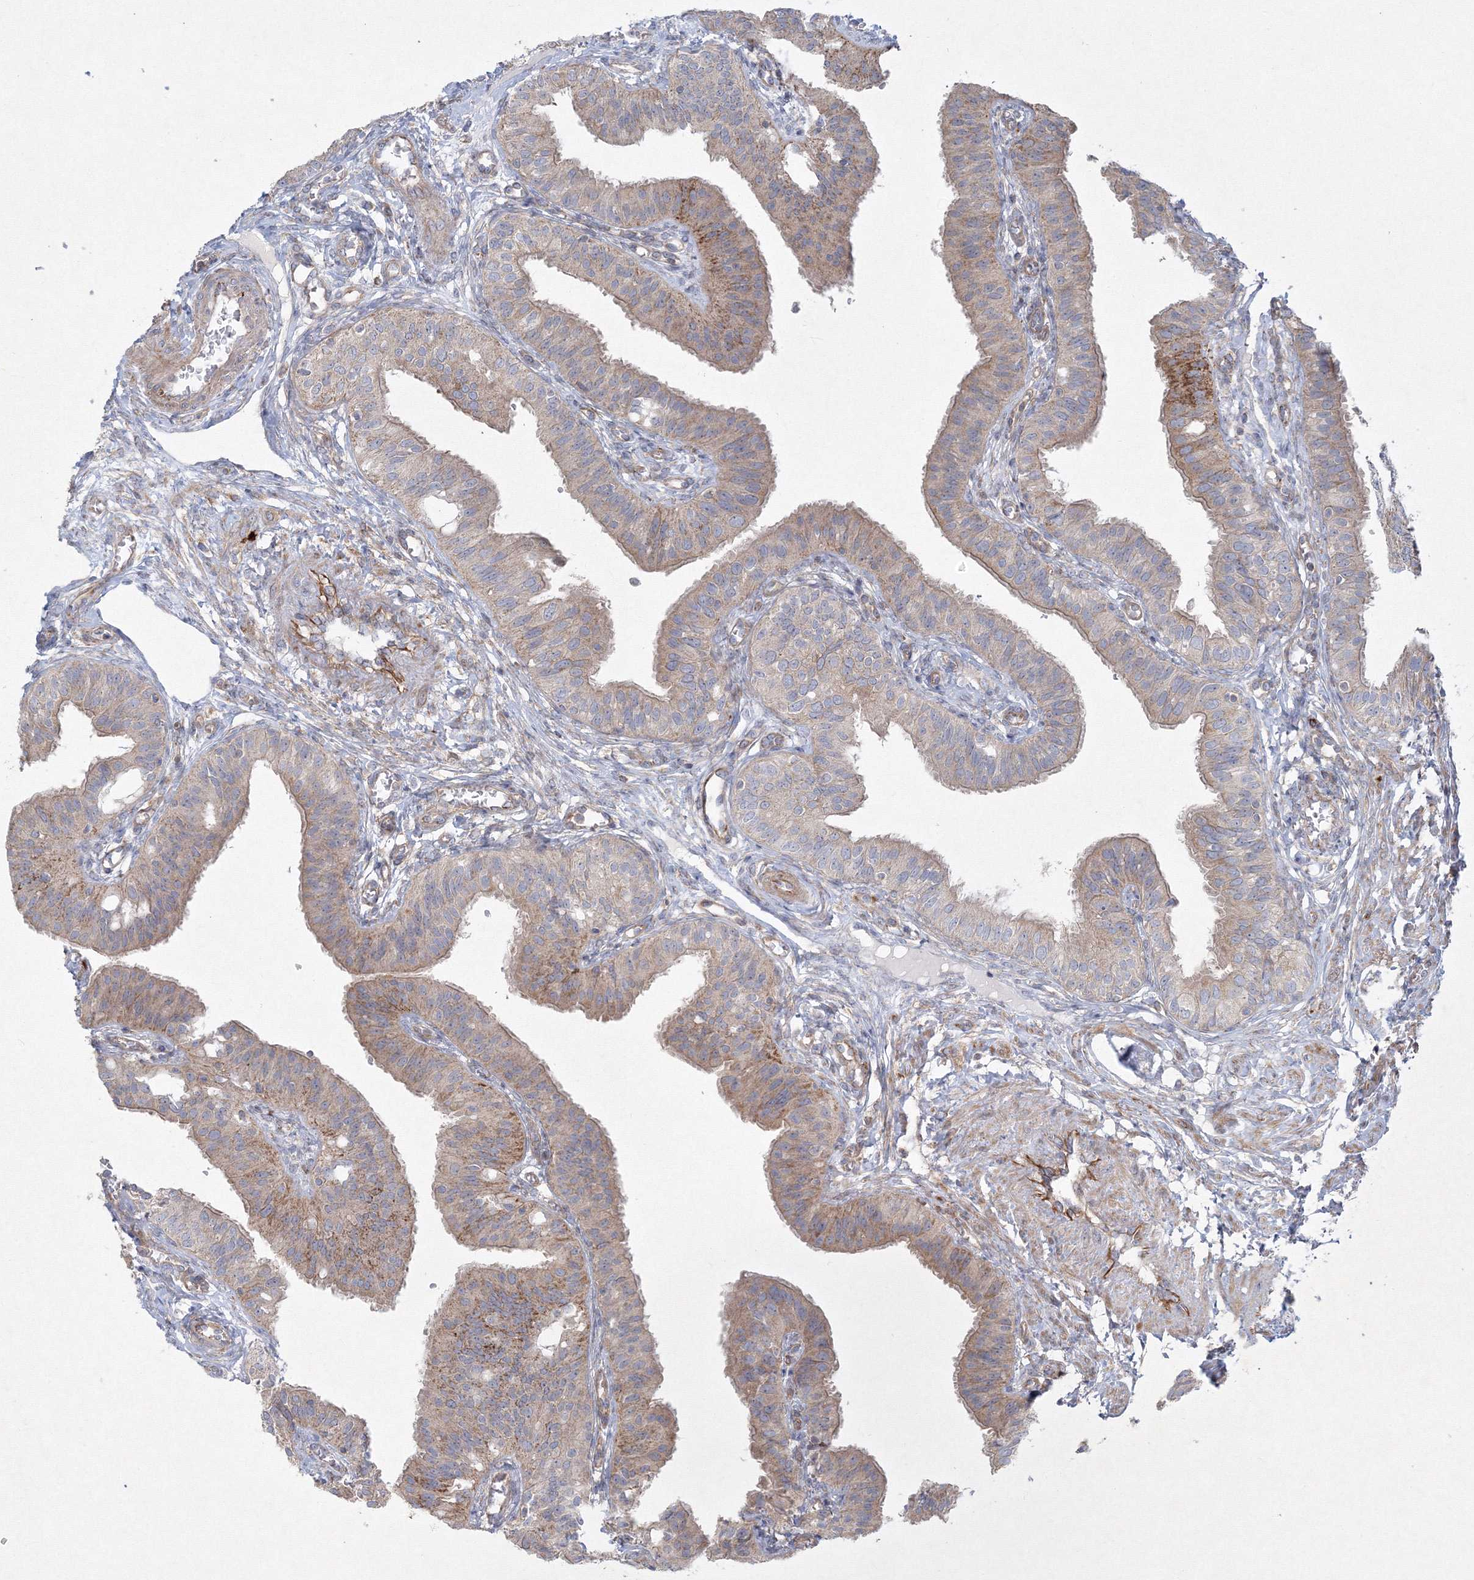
{"staining": {"intensity": "moderate", "quantity": ">75%", "location": "cytoplasmic/membranous"}, "tissue": "fallopian tube", "cell_type": "Glandular cells", "image_type": "normal", "snomed": [{"axis": "morphology", "description": "Normal tissue, NOS"}, {"axis": "topography", "description": "Fallopian tube"}, {"axis": "topography", "description": "Ovary"}], "caption": "IHC (DAB) staining of unremarkable fallopian tube displays moderate cytoplasmic/membranous protein positivity in about >75% of glandular cells.", "gene": "WDR49", "patient": {"sex": "female", "age": 42}}